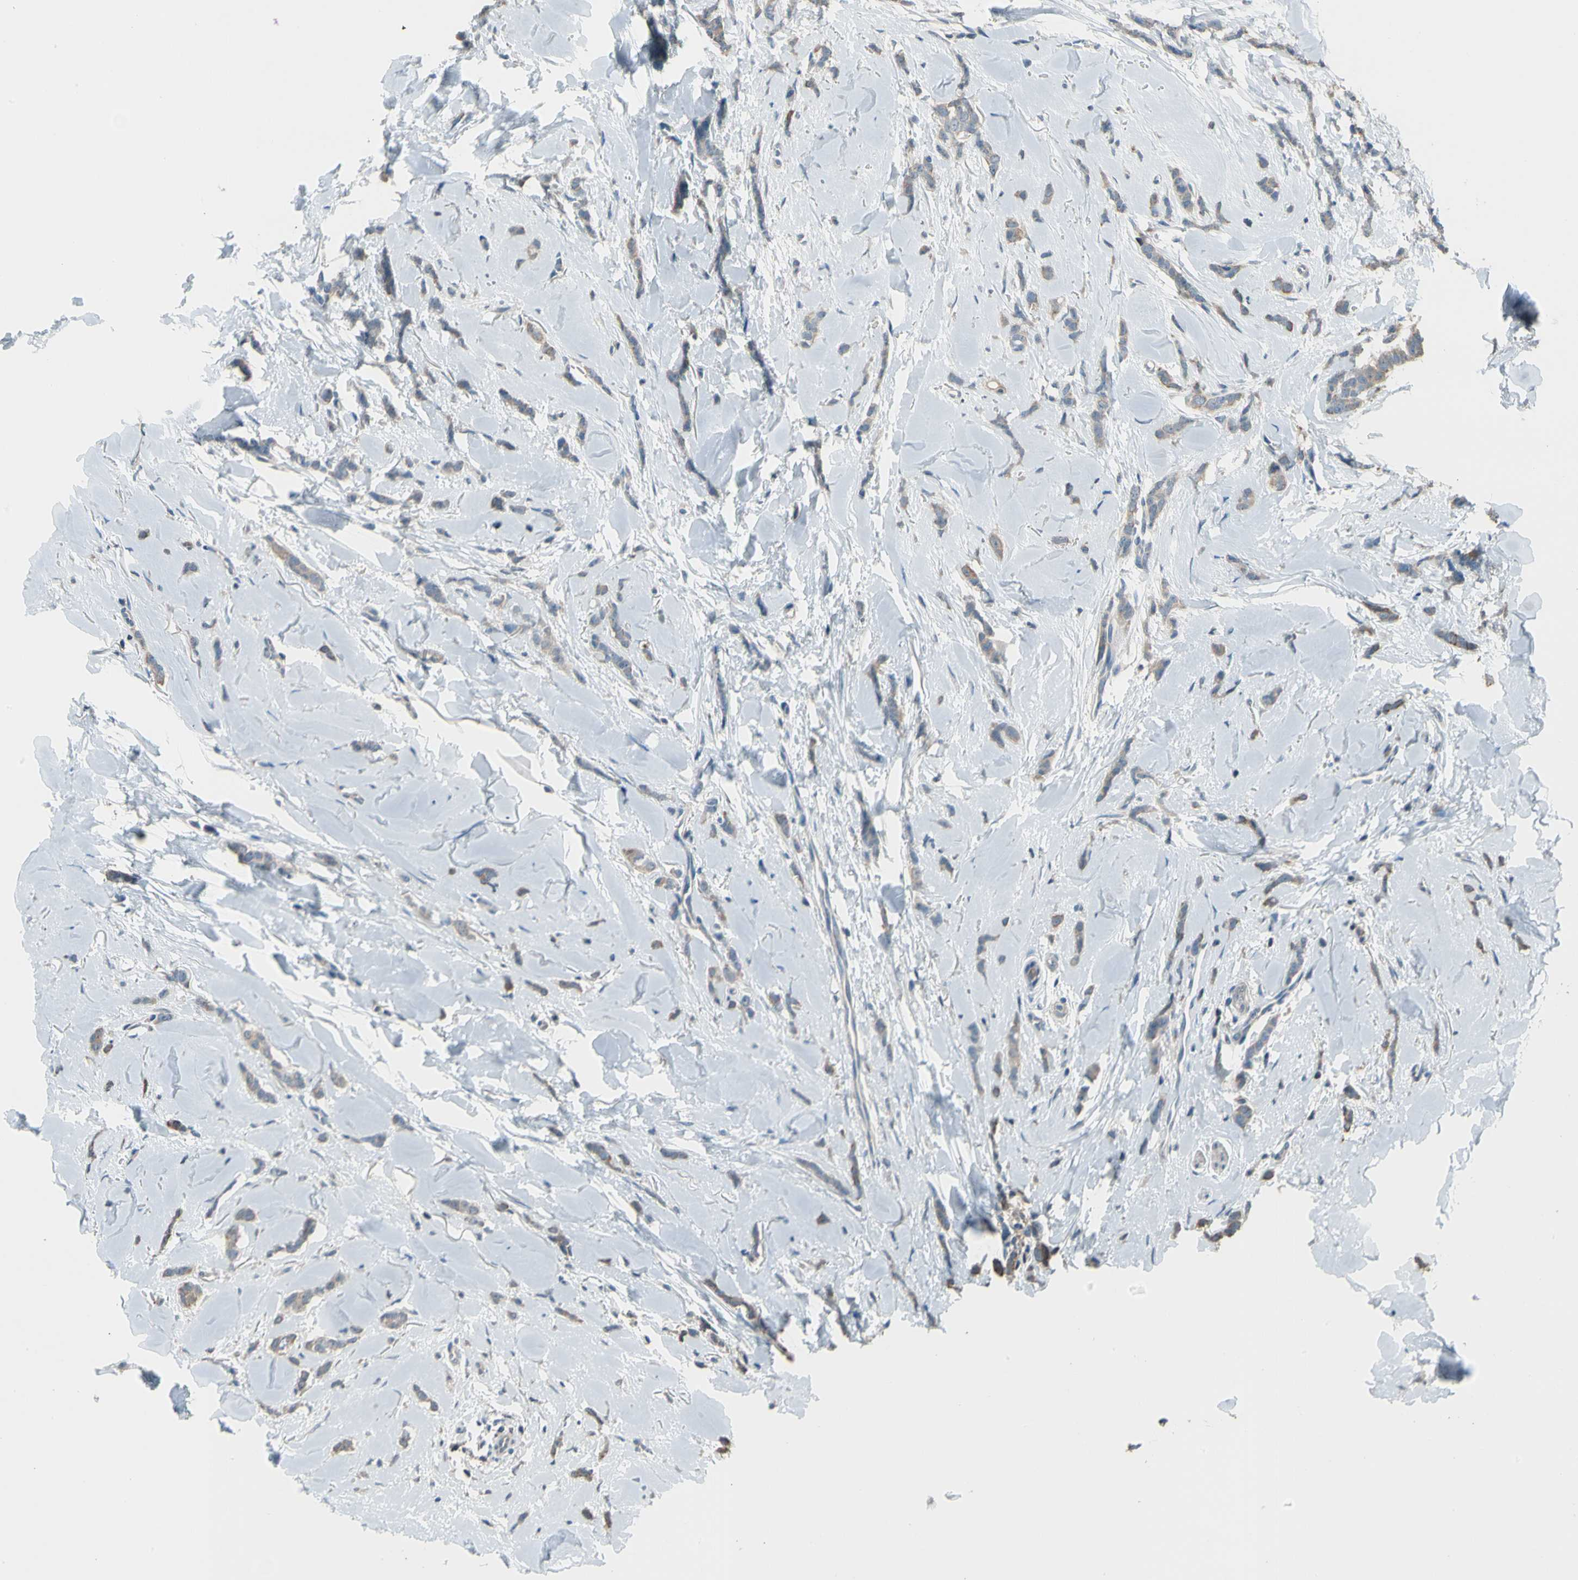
{"staining": {"intensity": "moderate", "quantity": ">75%", "location": "cytoplasmic/membranous"}, "tissue": "breast cancer", "cell_type": "Tumor cells", "image_type": "cancer", "snomed": [{"axis": "morphology", "description": "Lobular carcinoma"}, {"axis": "topography", "description": "Skin"}, {"axis": "topography", "description": "Breast"}], "caption": "Tumor cells display medium levels of moderate cytoplasmic/membranous expression in approximately >75% of cells in lobular carcinoma (breast).", "gene": "MAP3K7", "patient": {"sex": "female", "age": 46}}